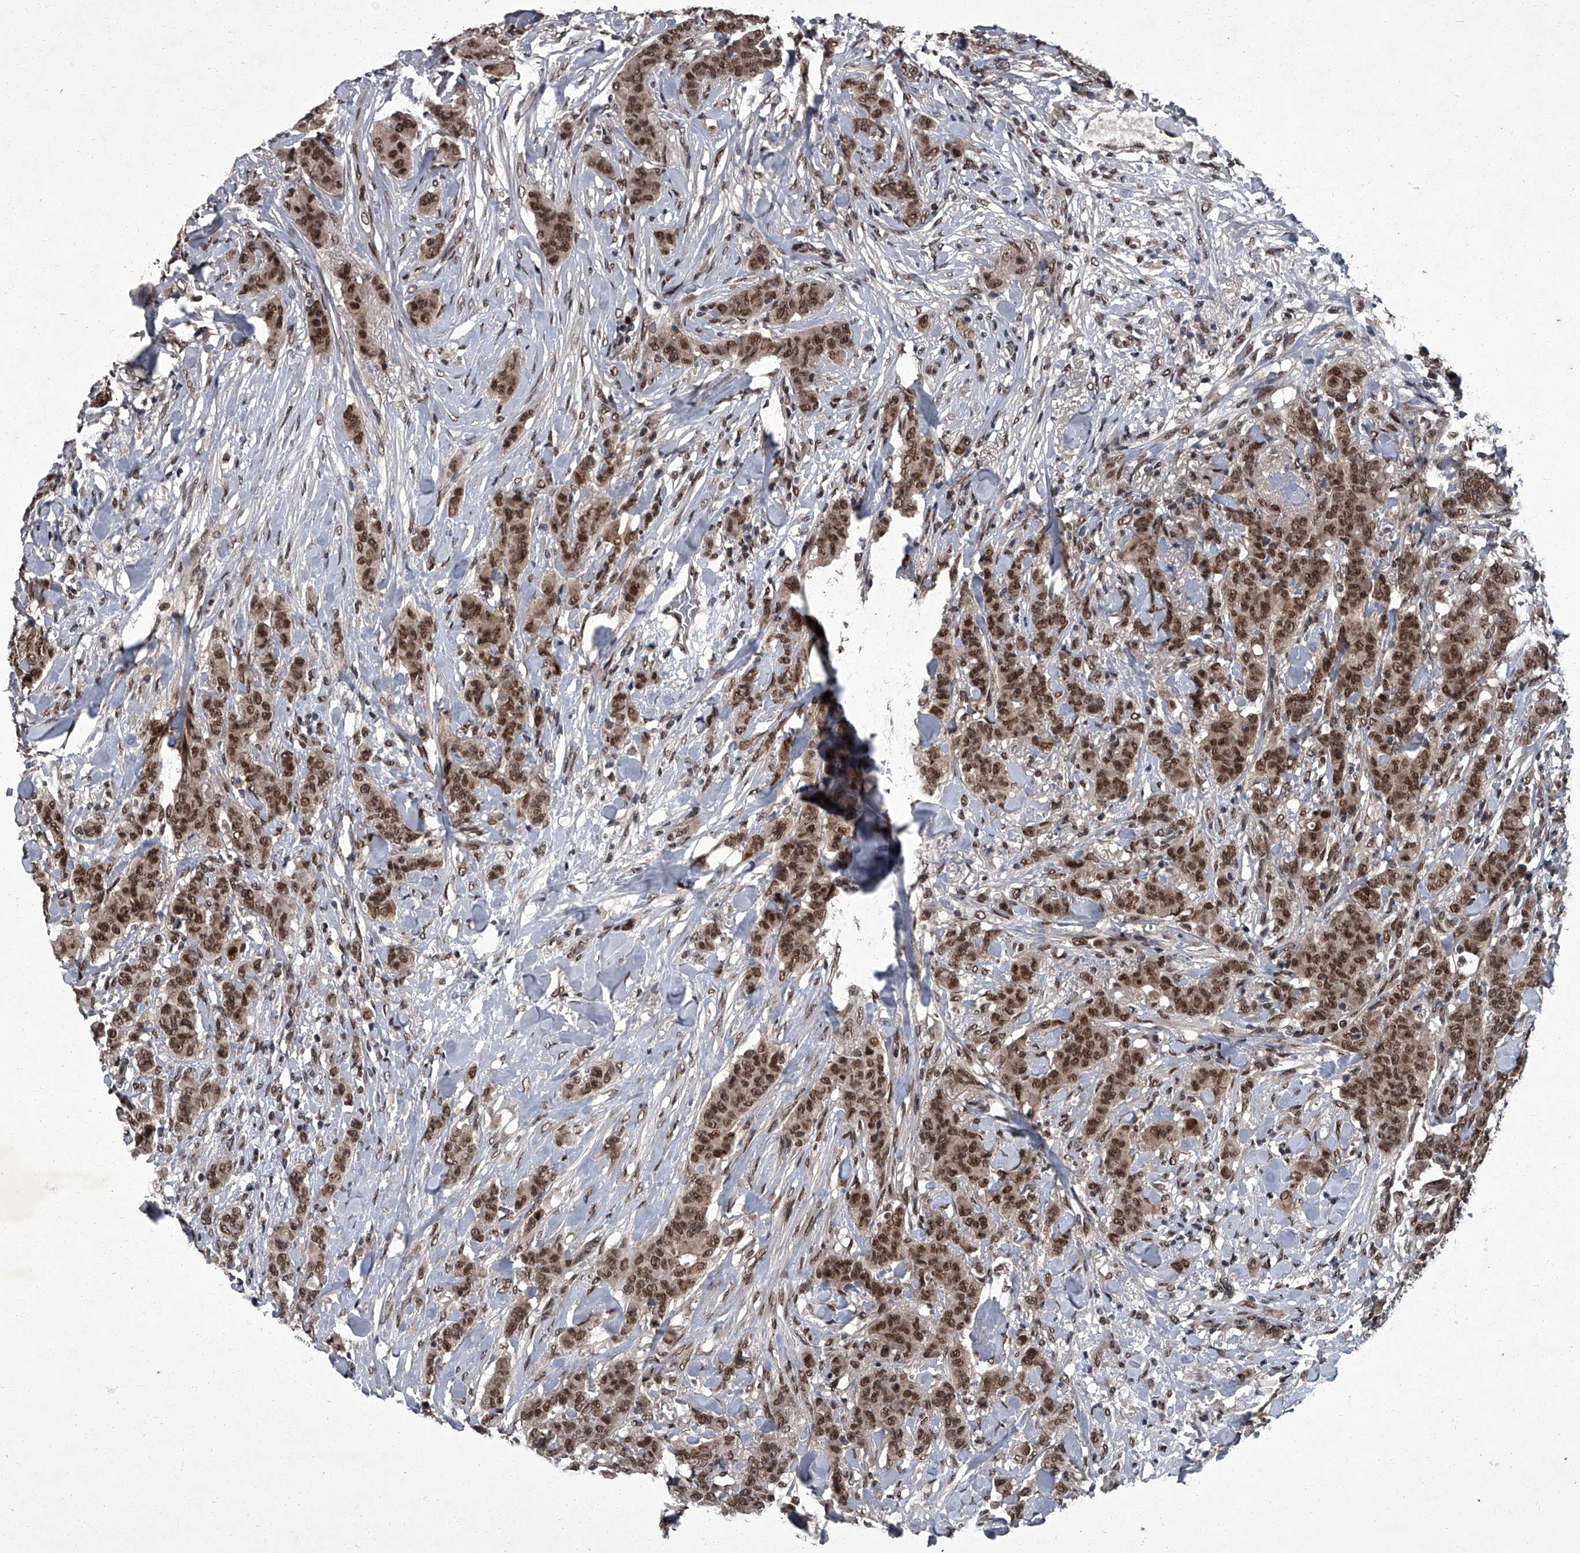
{"staining": {"intensity": "strong", "quantity": ">75%", "location": "nuclear"}, "tissue": "breast cancer", "cell_type": "Tumor cells", "image_type": "cancer", "snomed": [{"axis": "morphology", "description": "Duct carcinoma"}, {"axis": "topography", "description": "Breast"}], "caption": "Breast cancer (intraductal carcinoma) stained with a brown dye reveals strong nuclear positive staining in approximately >75% of tumor cells.", "gene": "ZNF518B", "patient": {"sex": "female", "age": 40}}